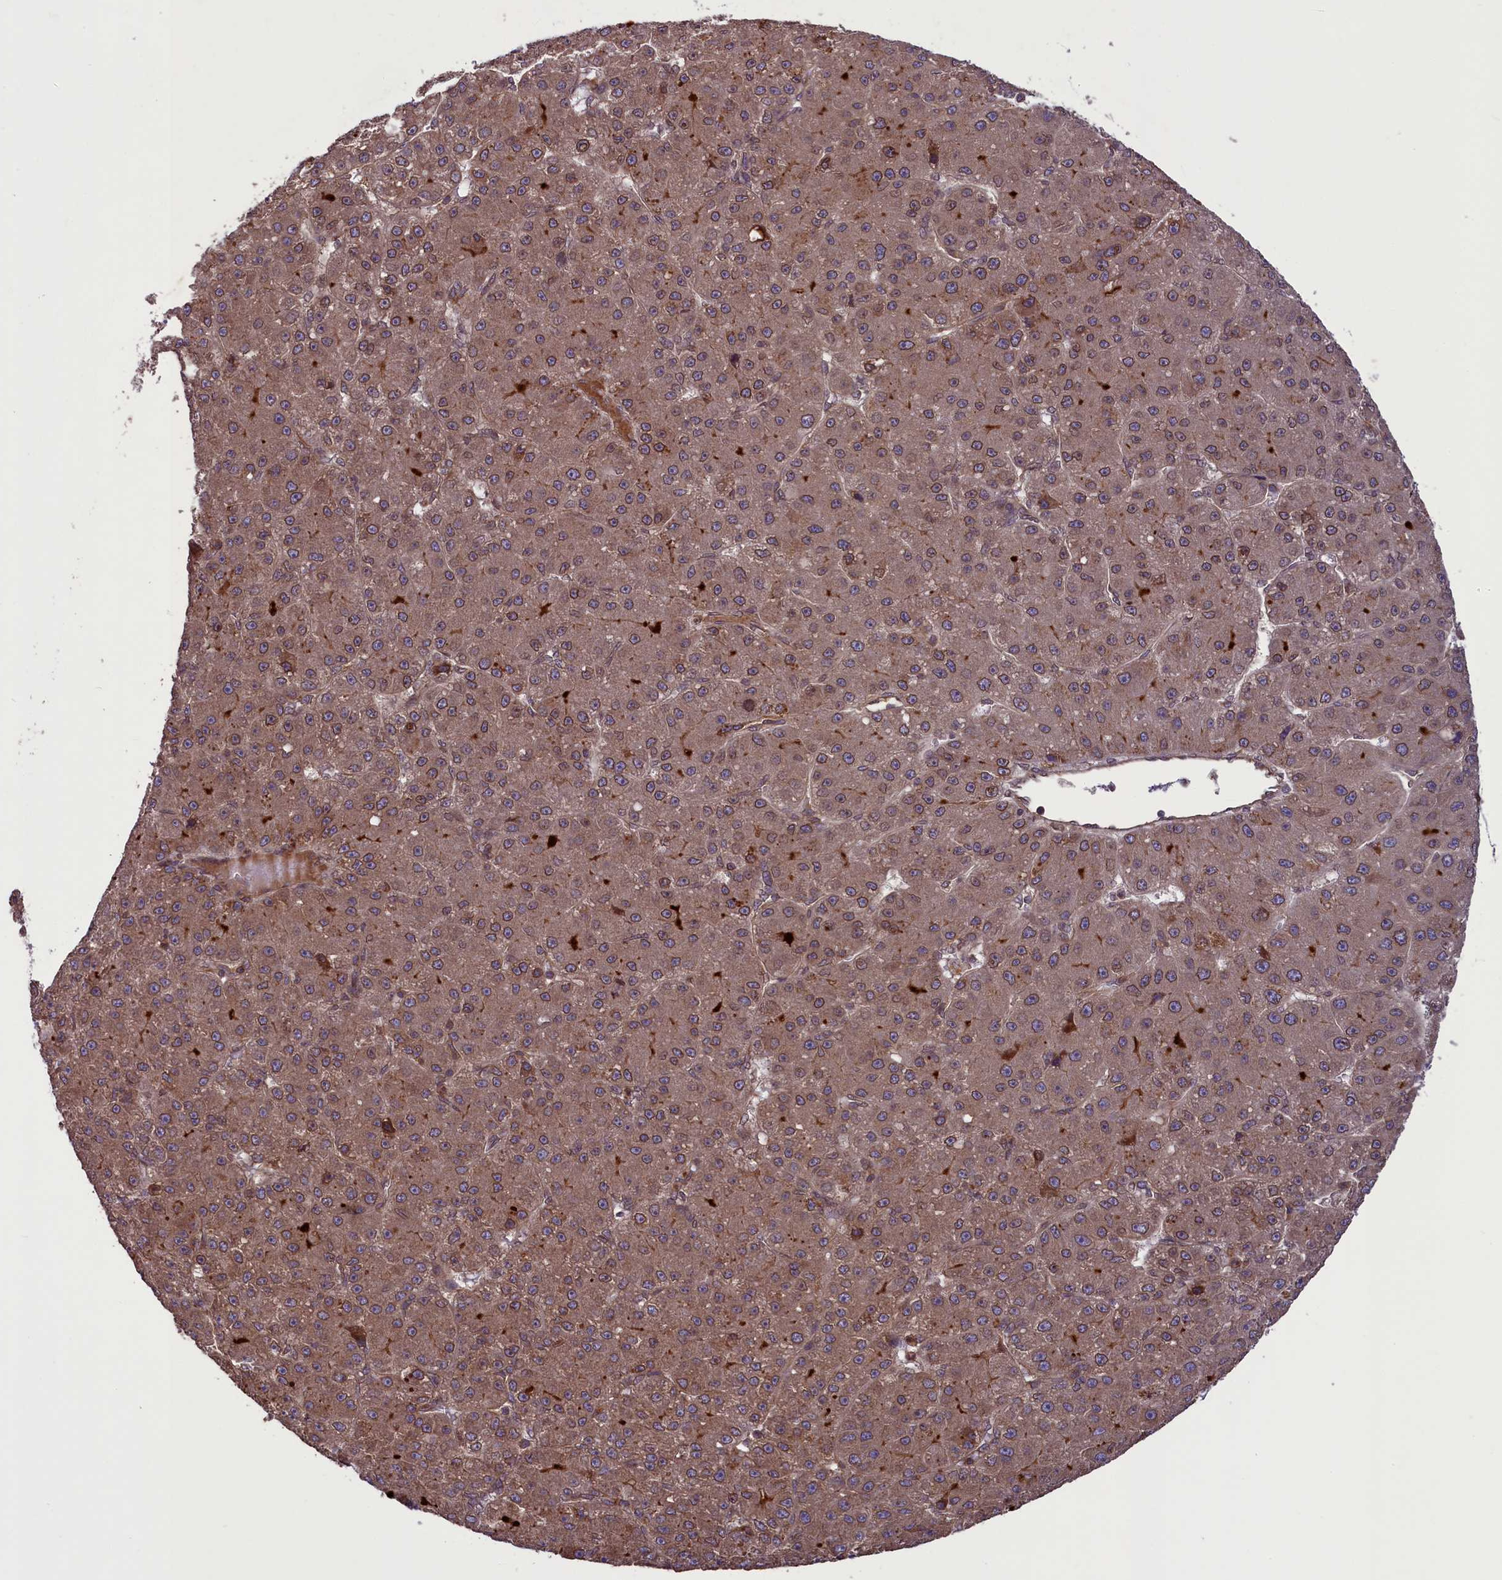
{"staining": {"intensity": "moderate", "quantity": ">75%", "location": "cytoplasmic/membranous"}, "tissue": "liver cancer", "cell_type": "Tumor cells", "image_type": "cancer", "snomed": [{"axis": "morphology", "description": "Carcinoma, Hepatocellular, NOS"}, {"axis": "topography", "description": "Liver"}], "caption": "Immunohistochemical staining of liver hepatocellular carcinoma shows medium levels of moderate cytoplasmic/membranous expression in about >75% of tumor cells.", "gene": "CCDC125", "patient": {"sex": "male", "age": 67}}